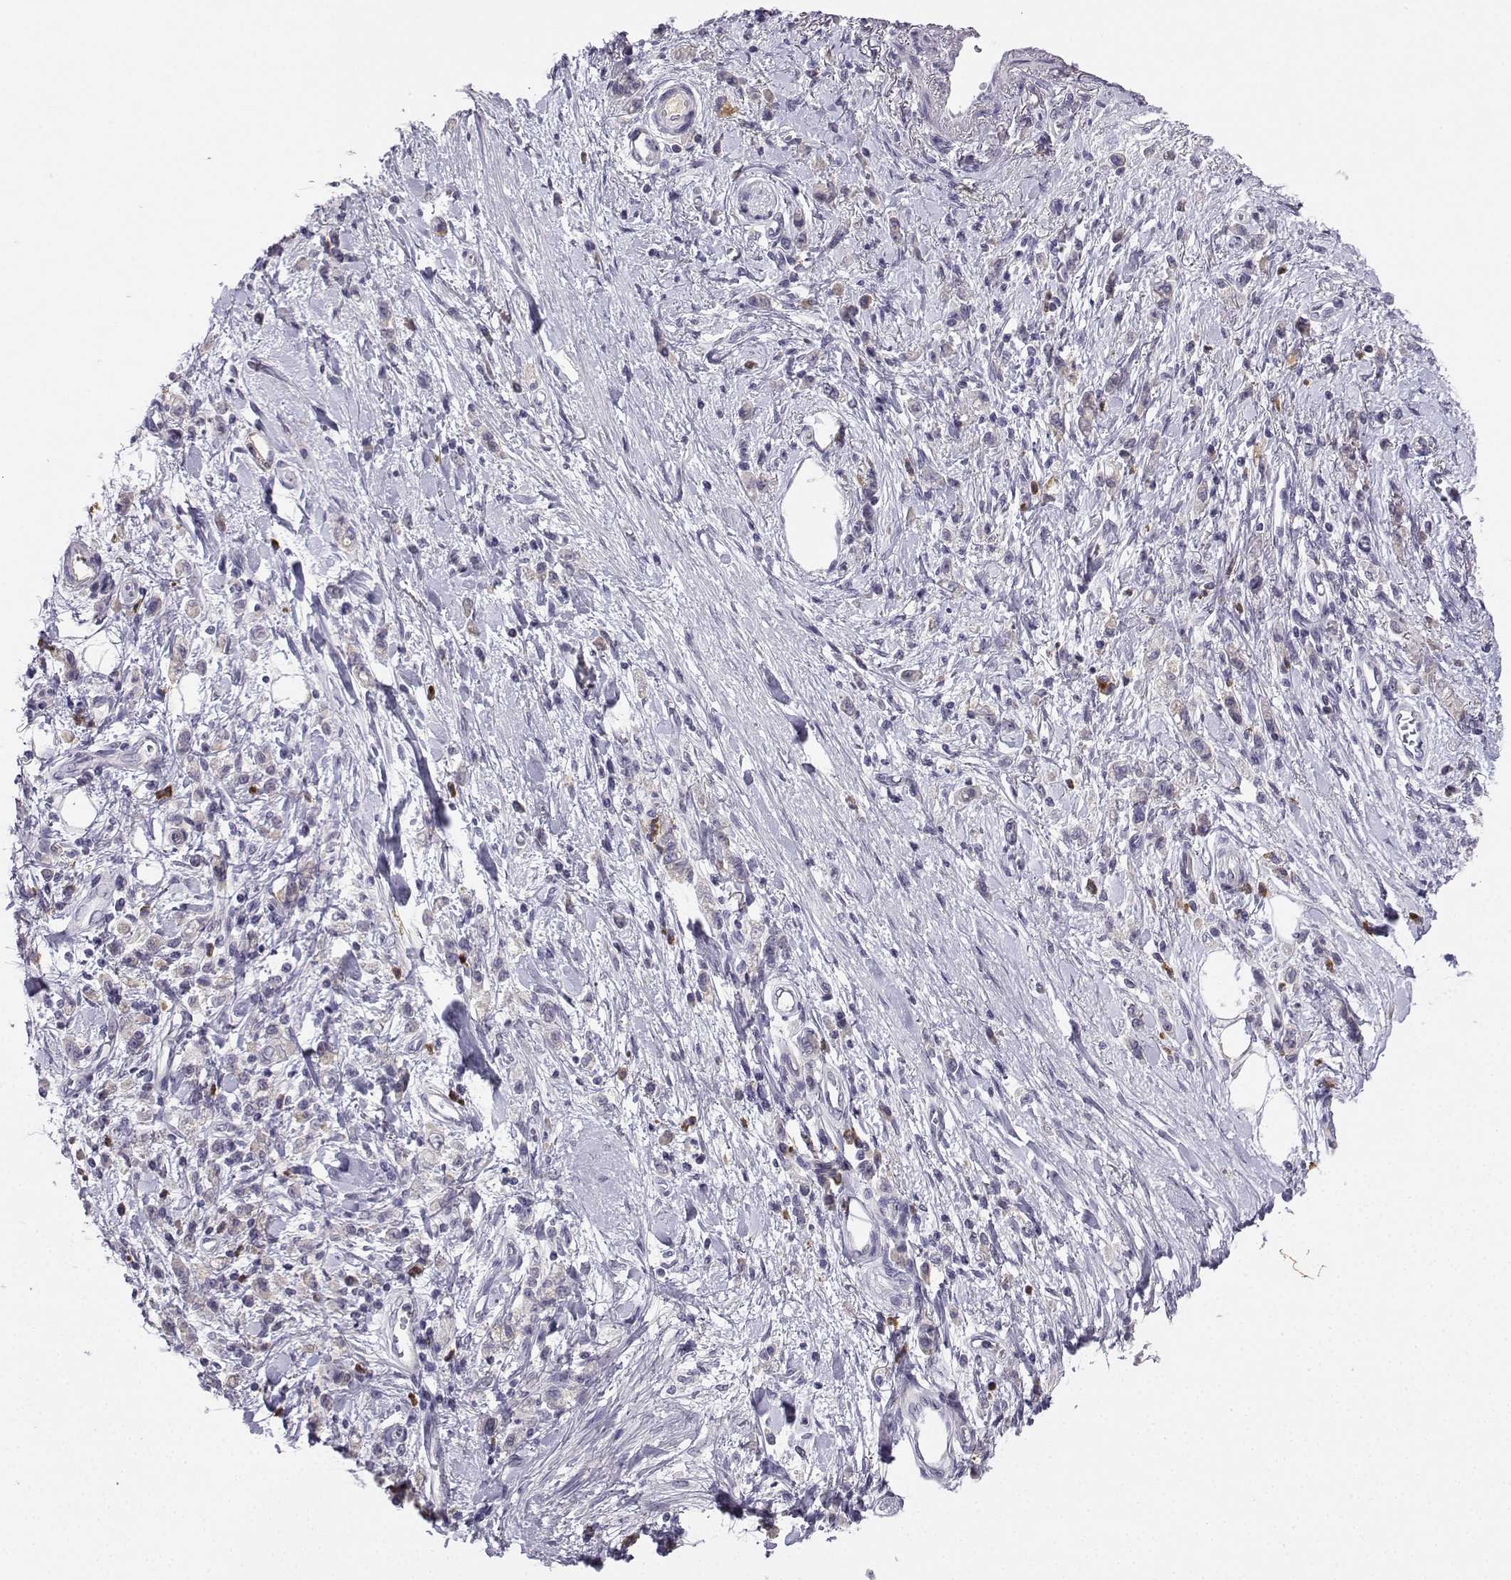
{"staining": {"intensity": "negative", "quantity": "none", "location": "none"}, "tissue": "stomach cancer", "cell_type": "Tumor cells", "image_type": "cancer", "snomed": [{"axis": "morphology", "description": "Adenocarcinoma, NOS"}, {"axis": "topography", "description": "Stomach"}], "caption": "This is a image of immunohistochemistry staining of adenocarcinoma (stomach), which shows no staining in tumor cells. (DAB immunohistochemistry (IHC) visualized using brightfield microscopy, high magnification).", "gene": "CALY", "patient": {"sex": "male", "age": 77}}